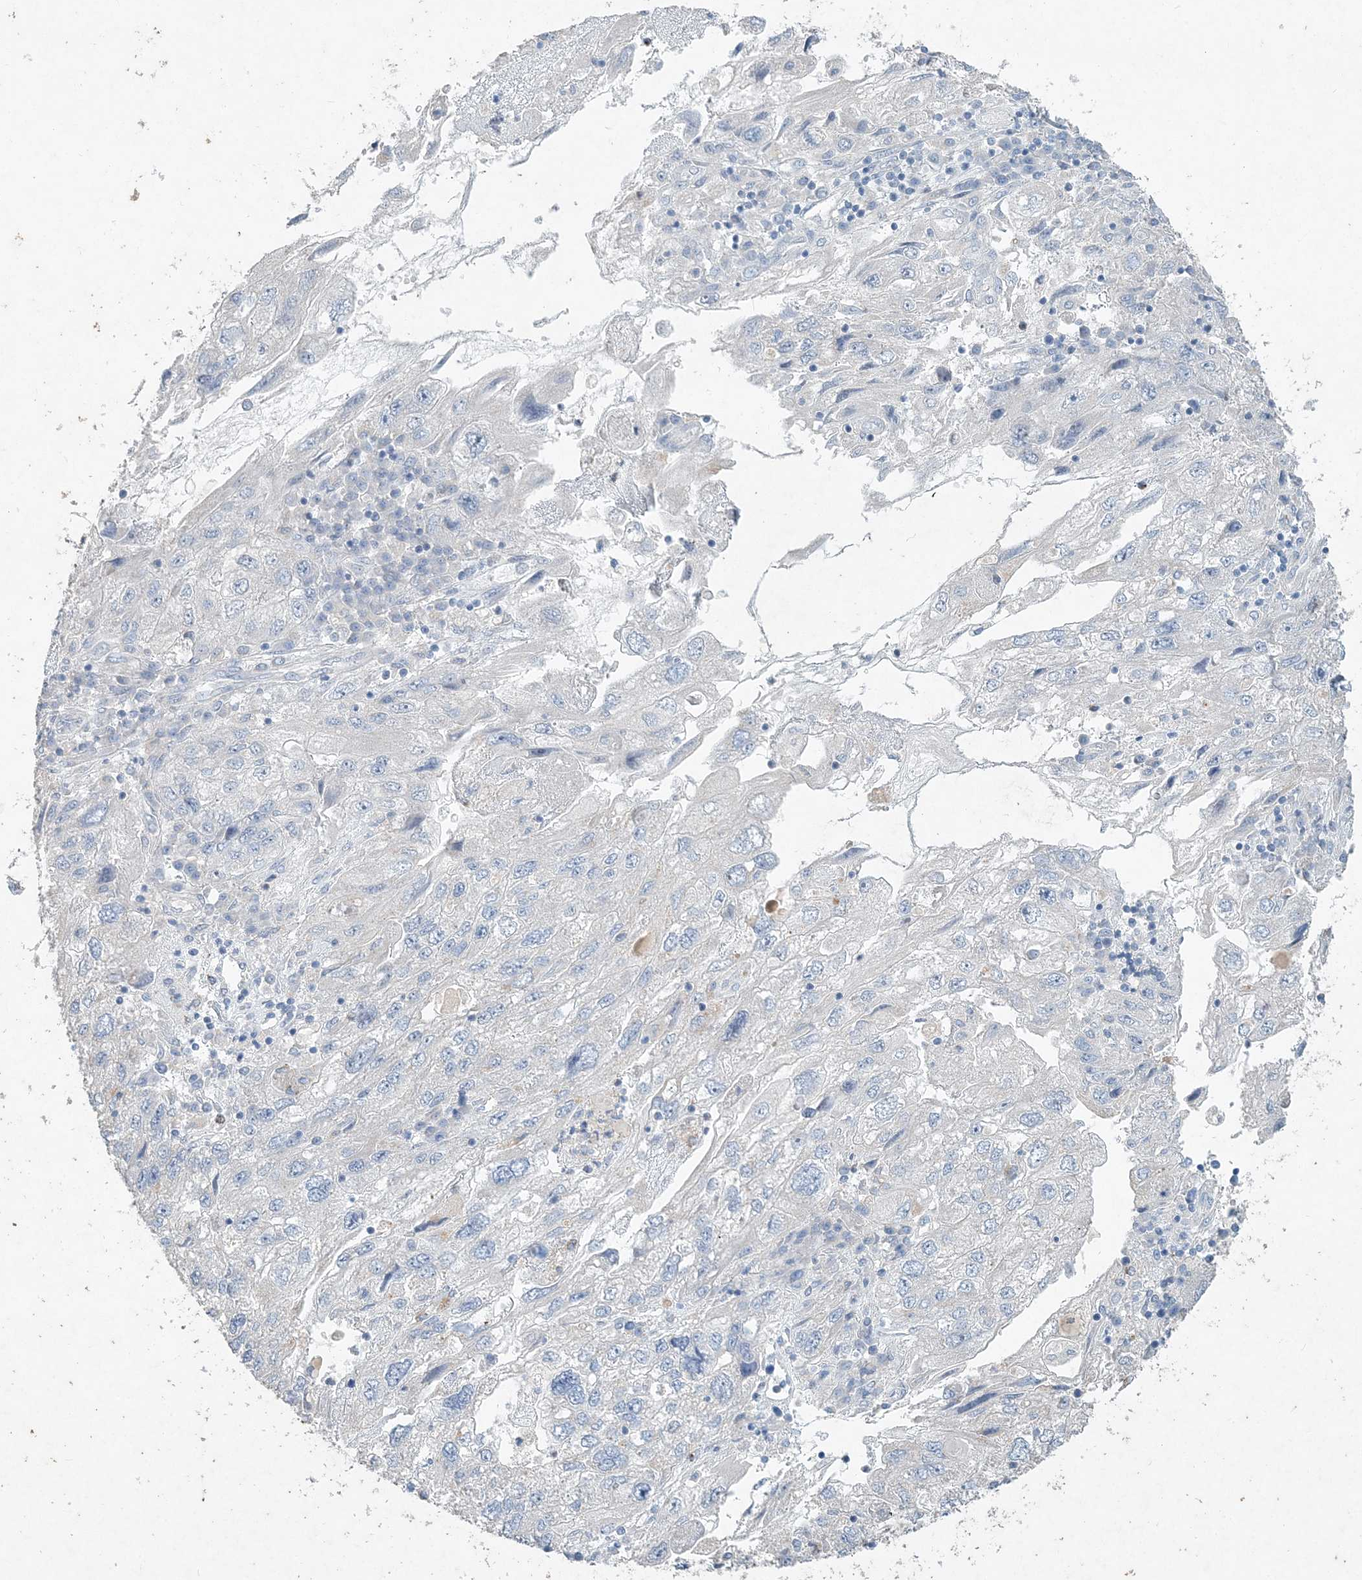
{"staining": {"intensity": "negative", "quantity": "none", "location": "none"}, "tissue": "endometrial cancer", "cell_type": "Tumor cells", "image_type": "cancer", "snomed": [{"axis": "morphology", "description": "Adenocarcinoma, NOS"}, {"axis": "topography", "description": "Endometrium"}], "caption": "Tumor cells show no significant staining in endometrial adenocarcinoma.", "gene": "DNAH5", "patient": {"sex": "female", "age": 49}}